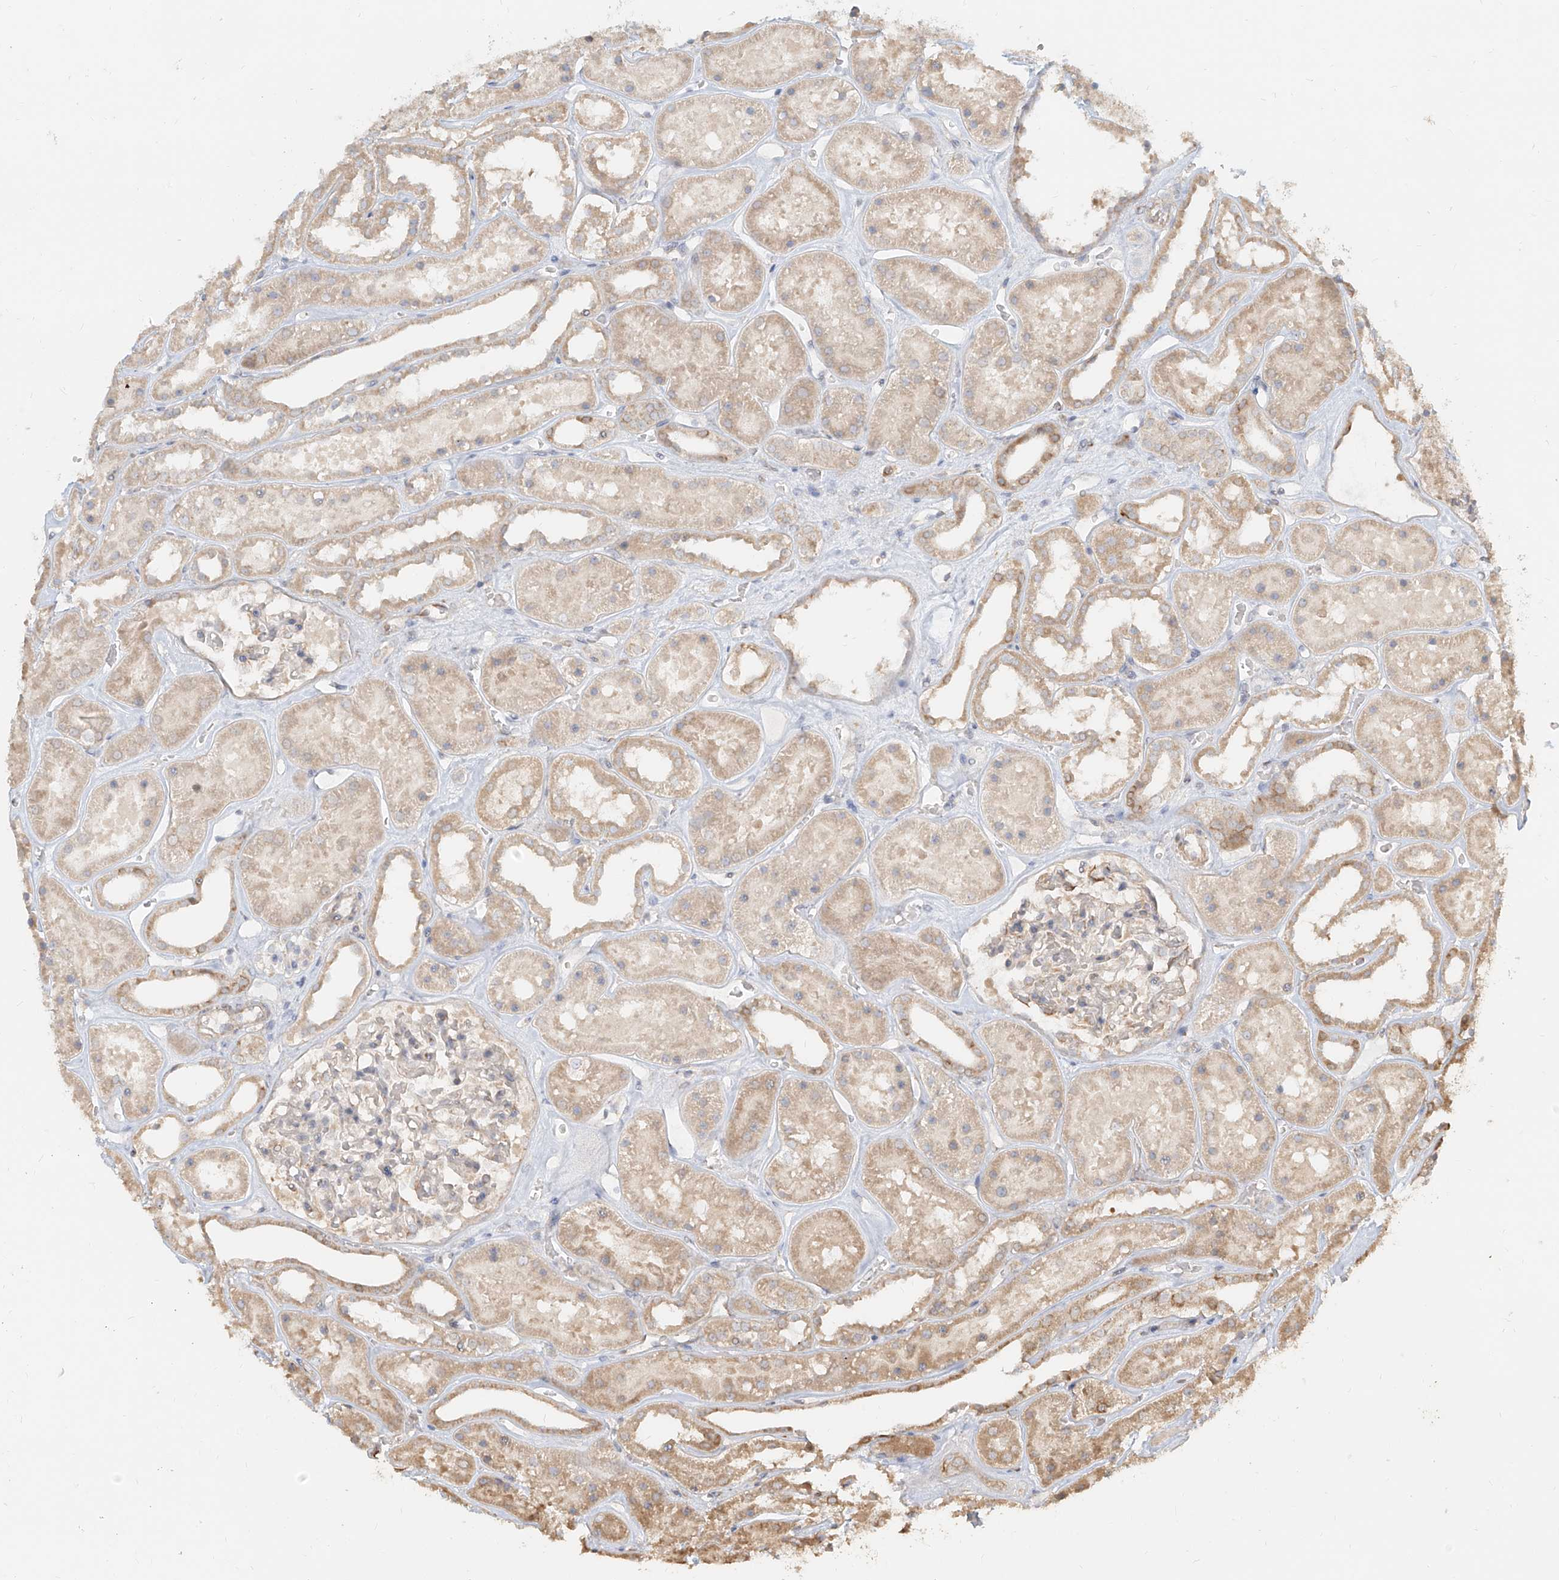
{"staining": {"intensity": "moderate", "quantity": "<25%", "location": "cytoplasmic/membranous"}, "tissue": "kidney", "cell_type": "Cells in glomeruli", "image_type": "normal", "snomed": [{"axis": "morphology", "description": "Normal tissue, NOS"}, {"axis": "topography", "description": "Kidney"}], "caption": "A high-resolution image shows immunohistochemistry staining of unremarkable kidney, which exhibits moderate cytoplasmic/membranous staining in about <25% of cells in glomeruli.", "gene": "UBE2K", "patient": {"sex": "female", "age": 41}}